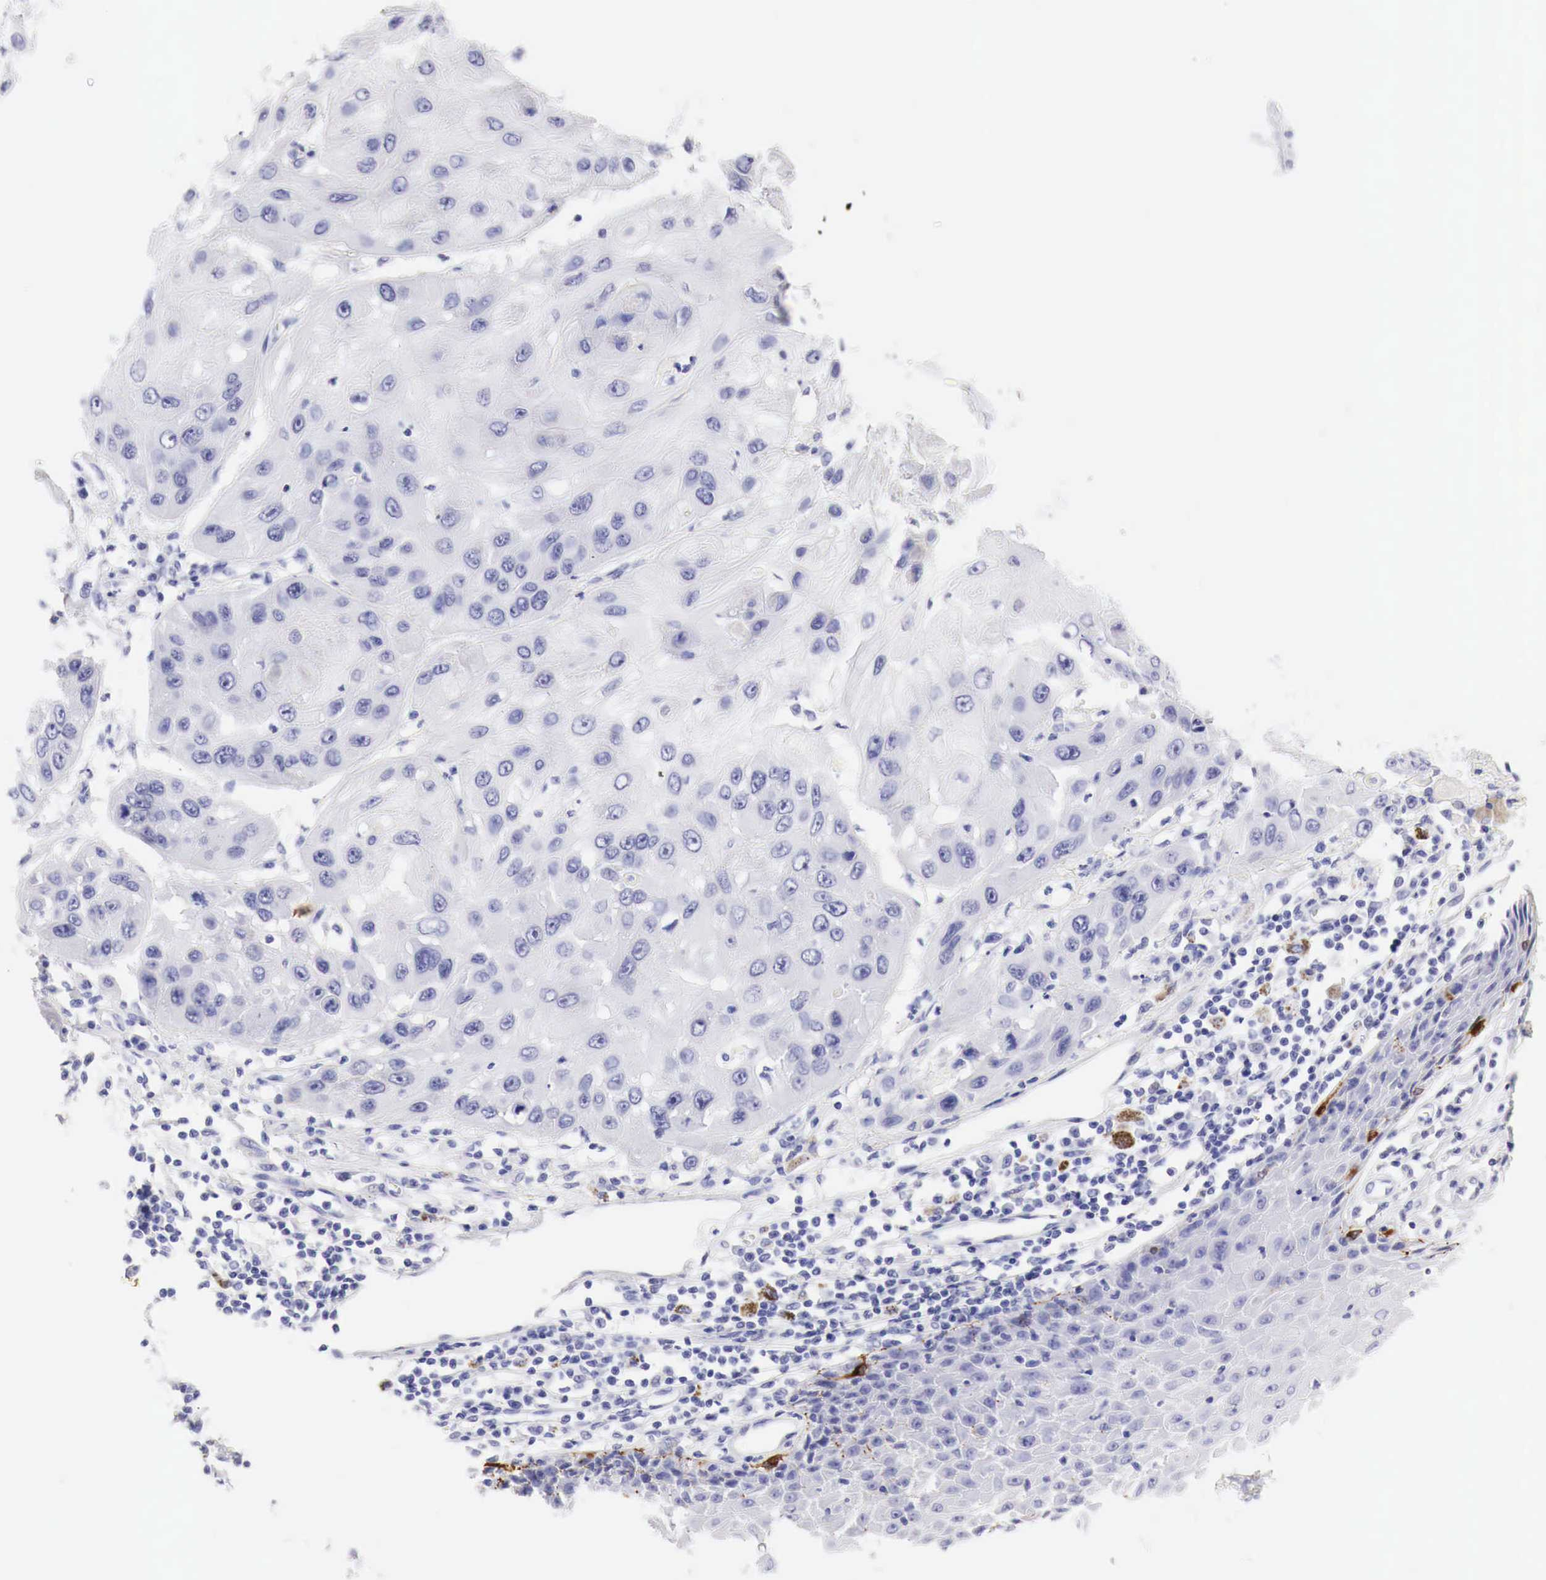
{"staining": {"intensity": "negative", "quantity": "none", "location": "none"}, "tissue": "skin cancer", "cell_type": "Tumor cells", "image_type": "cancer", "snomed": [{"axis": "morphology", "description": "Squamous cell carcinoma, NOS"}, {"axis": "topography", "description": "Skin"}, {"axis": "topography", "description": "Anal"}], "caption": "Tumor cells are negative for protein expression in human squamous cell carcinoma (skin).", "gene": "TYR", "patient": {"sex": "male", "age": 61}}